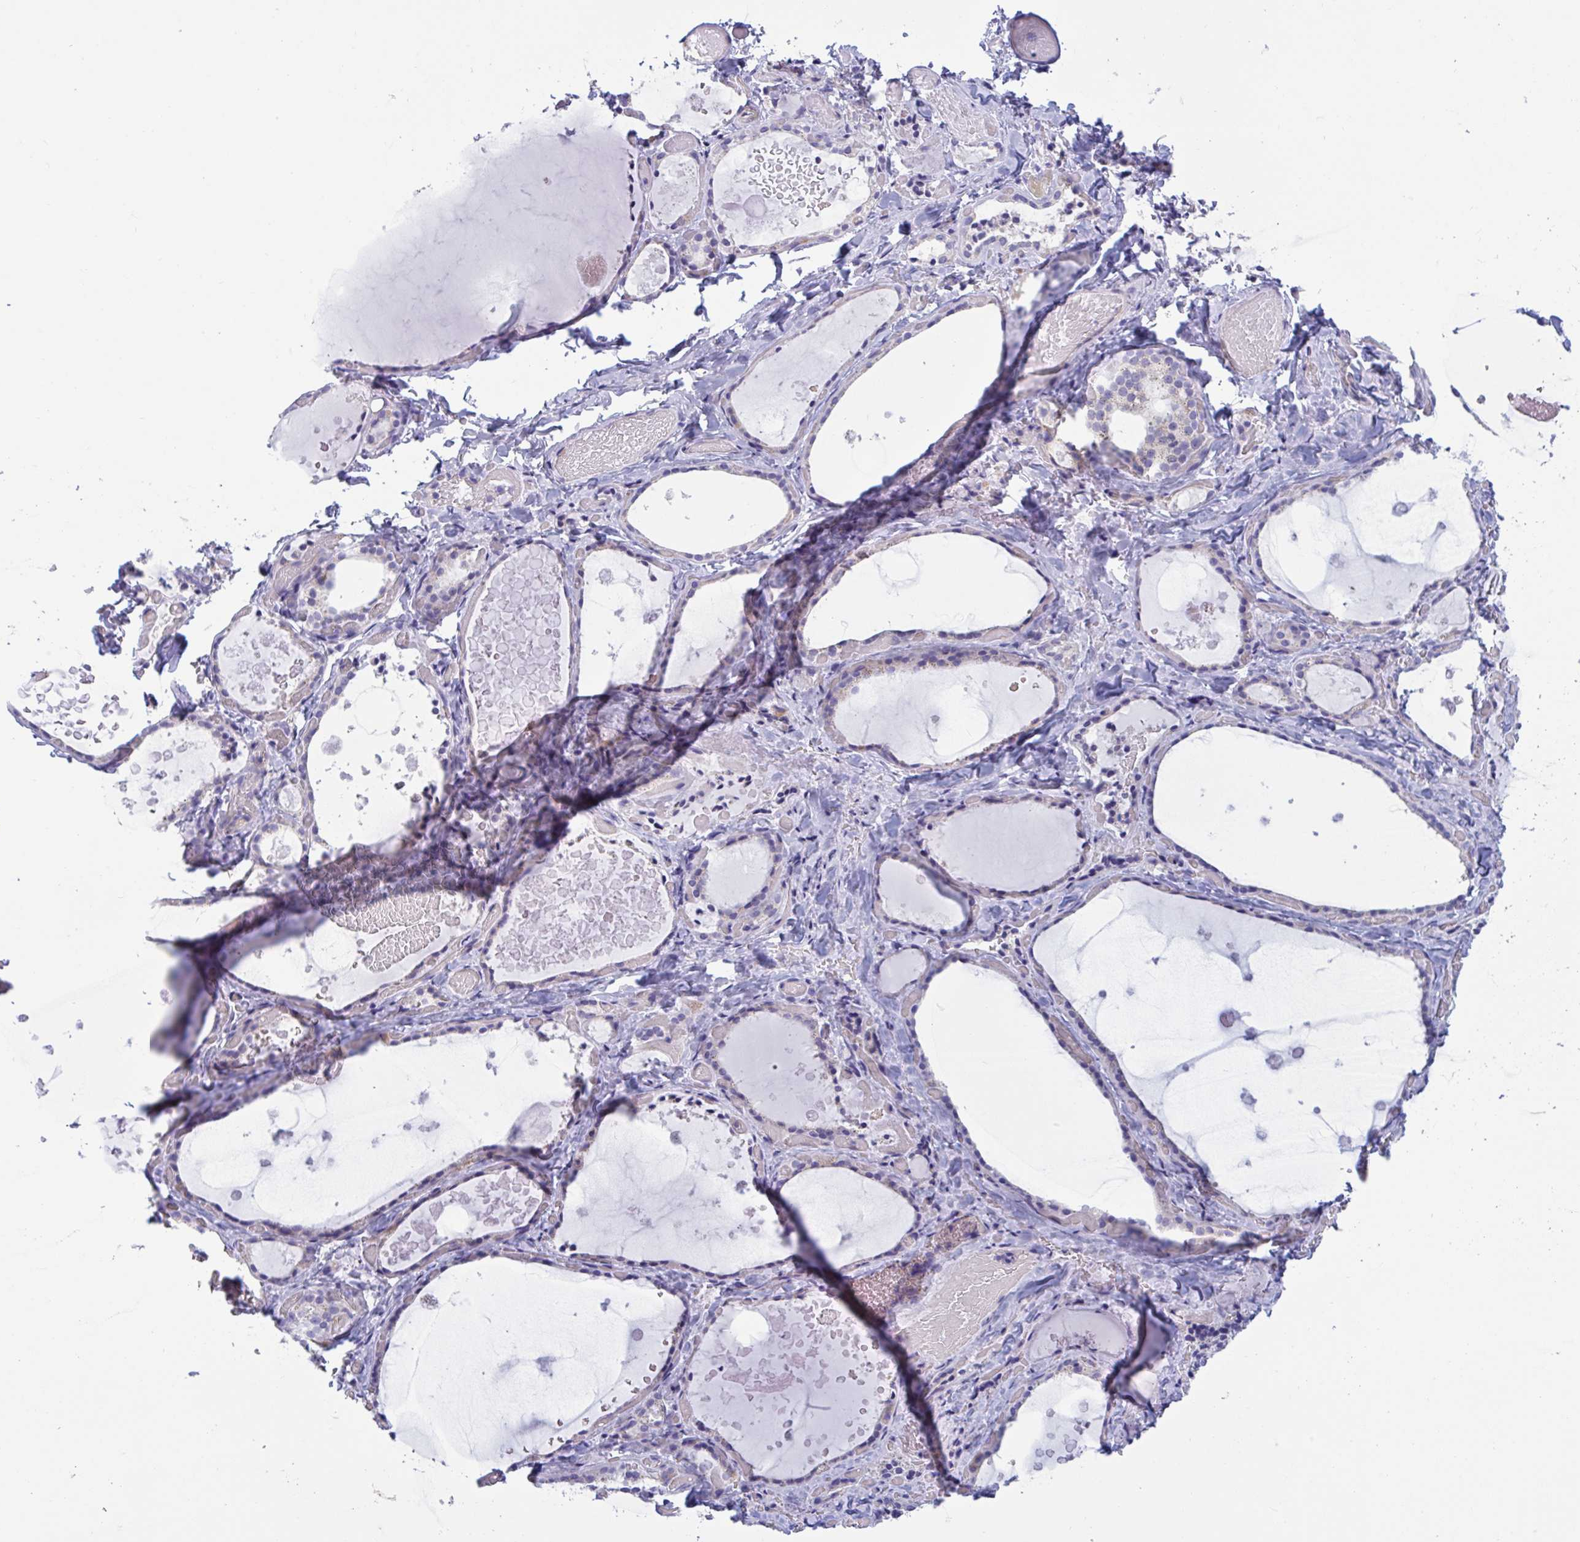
{"staining": {"intensity": "negative", "quantity": "none", "location": "none"}, "tissue": "thyroid gland", "cell_type": "Glandular cells", "image_type": "normal", "snomed": [{"axis": "morphology", "description": "Normal tissue, NOS"}, {"axis": "topography", "description": "Thyroid gland"}], "caption": "Thyroid gland was stained to show a protein in brown. There is no significant positivity in glandular cells. (DAB (3,3'-diaminobenzidine) IHC visualized using brightfield microscopy, high magnification).", "gene": "OXLD1", "patient": {"sex": "female", "age": 56}}